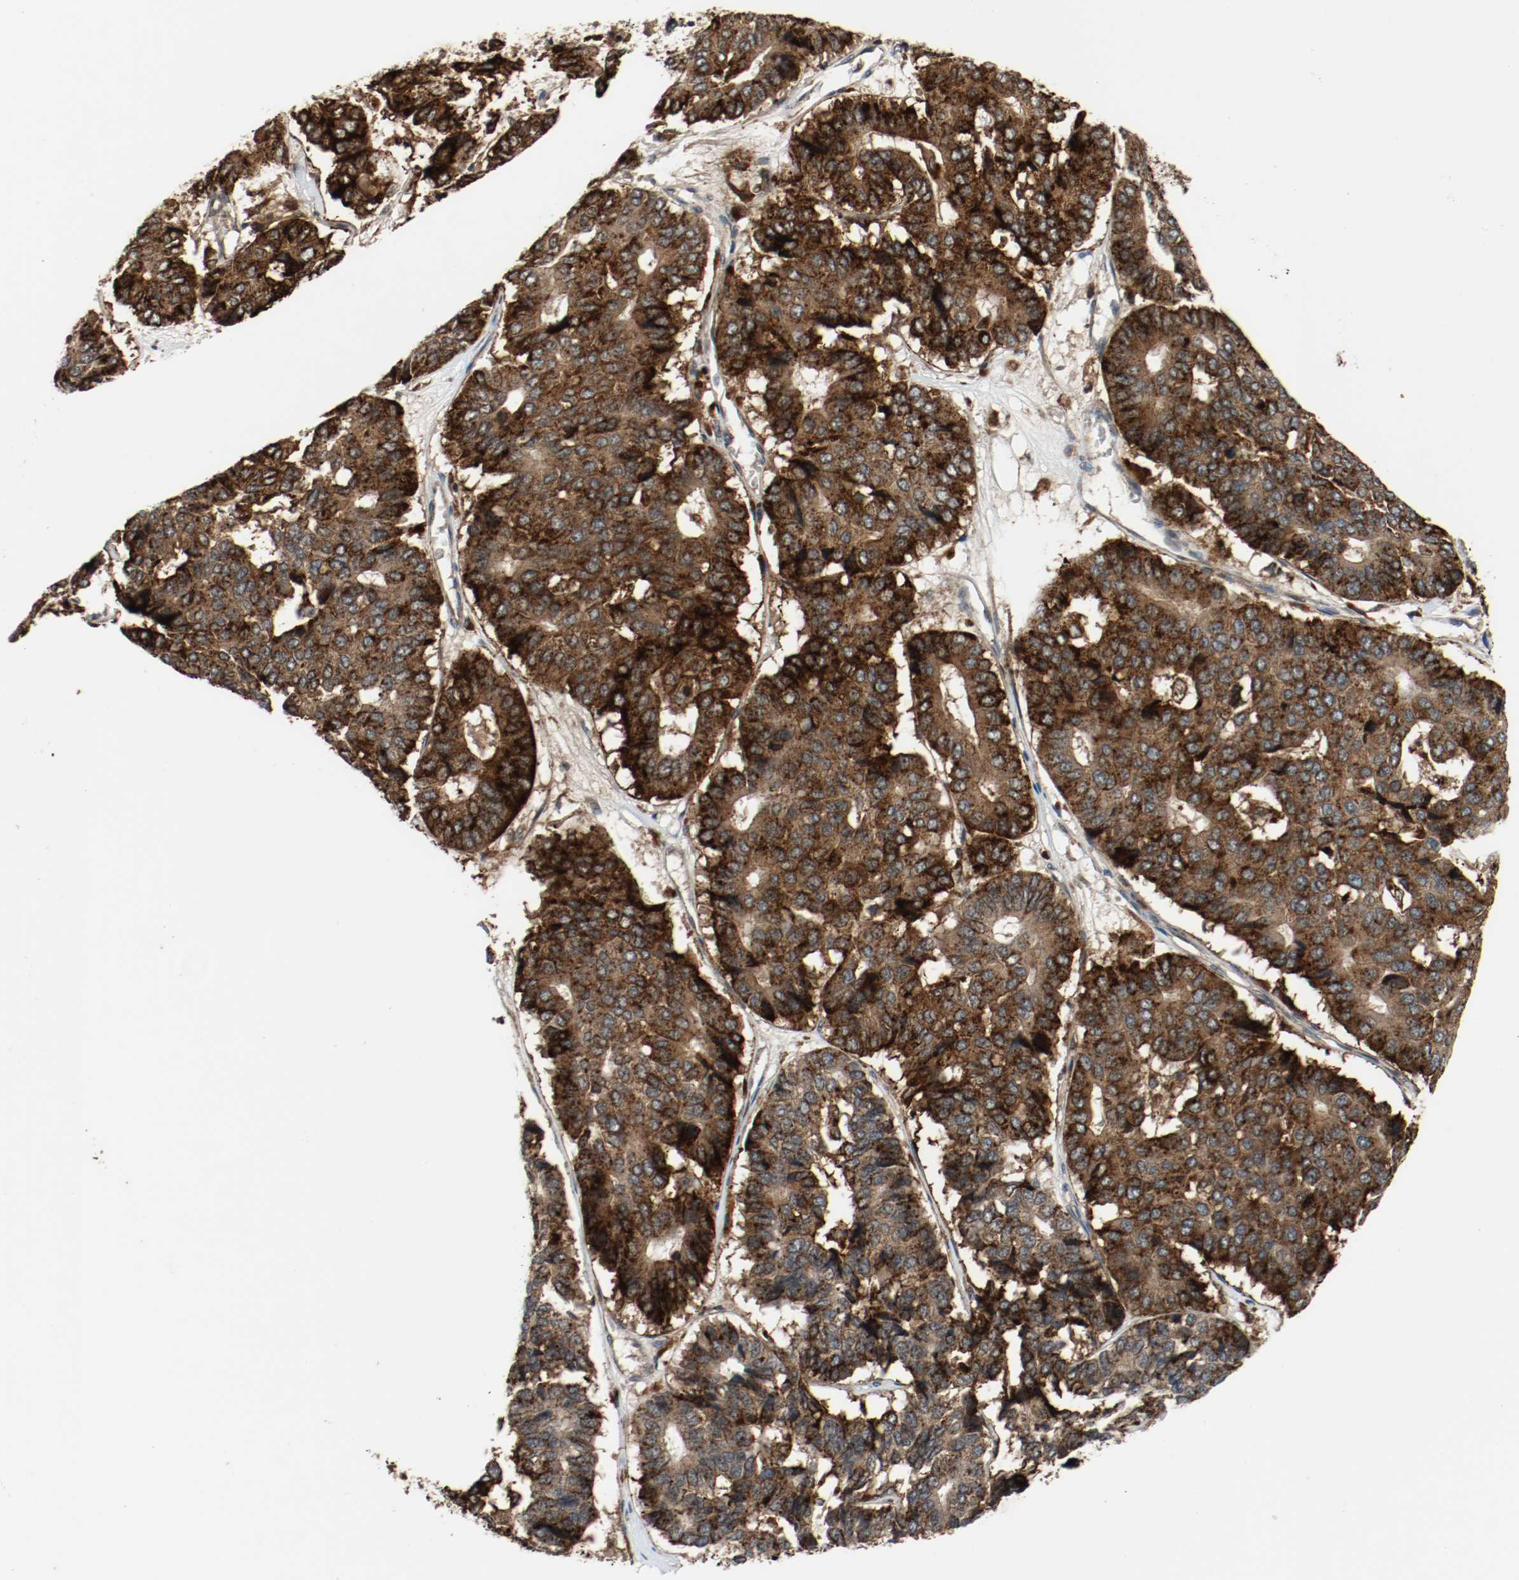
{"staining": {"intensity": "strong", "quantity": ">75%", "location": "cytoplasmic/membranous"}, "tissue": "pancreatic cancer", "cell_type": "Tumor cells", "image_type": "cancer", "snomed": [{"axis": "morphology", "description": "Adenocarcinoma, NOS"}, {"axis": "topography", "description": "Pancreas"}], "caption": "Immunohistochemistry (IHC) photomicrograph of neoplastic tissue: human pancreatic cancer stained using immunohistochemistry (IHC) displays high levels of strong protein expression localized specifically in the cytoplasmic/membranous of tumor cells, appearing as a cytoplasmic/membranous brown color.", "gene": "LAMP2", "patient": {"sex": "male", "age": 50}}